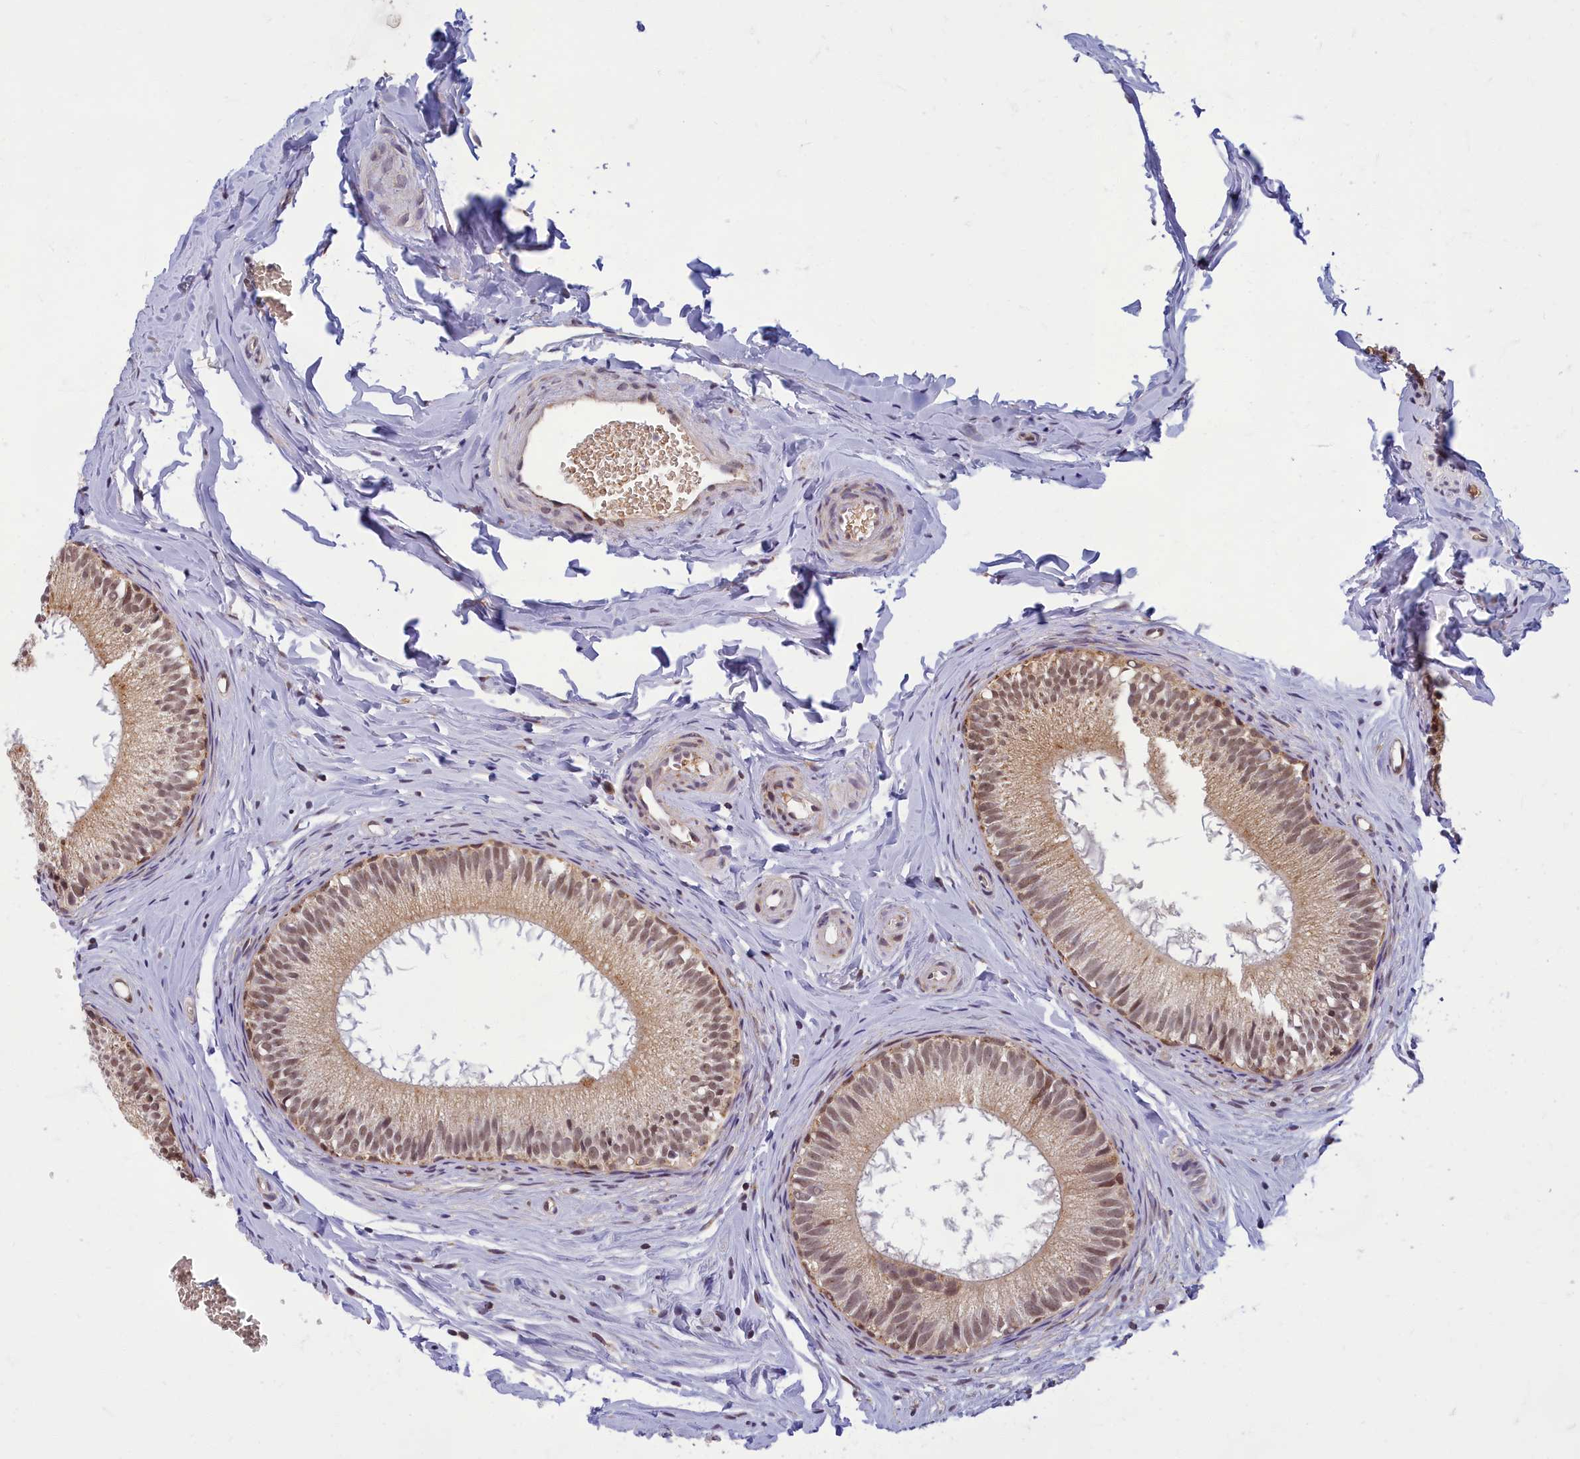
{"staining": {"intensity": "moderate", "quantity": ">75%", "location": "nuclear"}, "tissue": "epididymis", "cell_type": "Glandular cells", "image_type": "normal", "snomed": [{"axis": "morphology", "description": "Normal tissue, NOS"}, {"axis": "topography", "description": "Epididymis"}], "caption": "DAB immunohistochemical staining of benign epididymis reveals moderate nuclear protein positivity in about >75% of glandular cells.", "gene": "EARS2", "patient": {"sex": "male", "age": 34}}